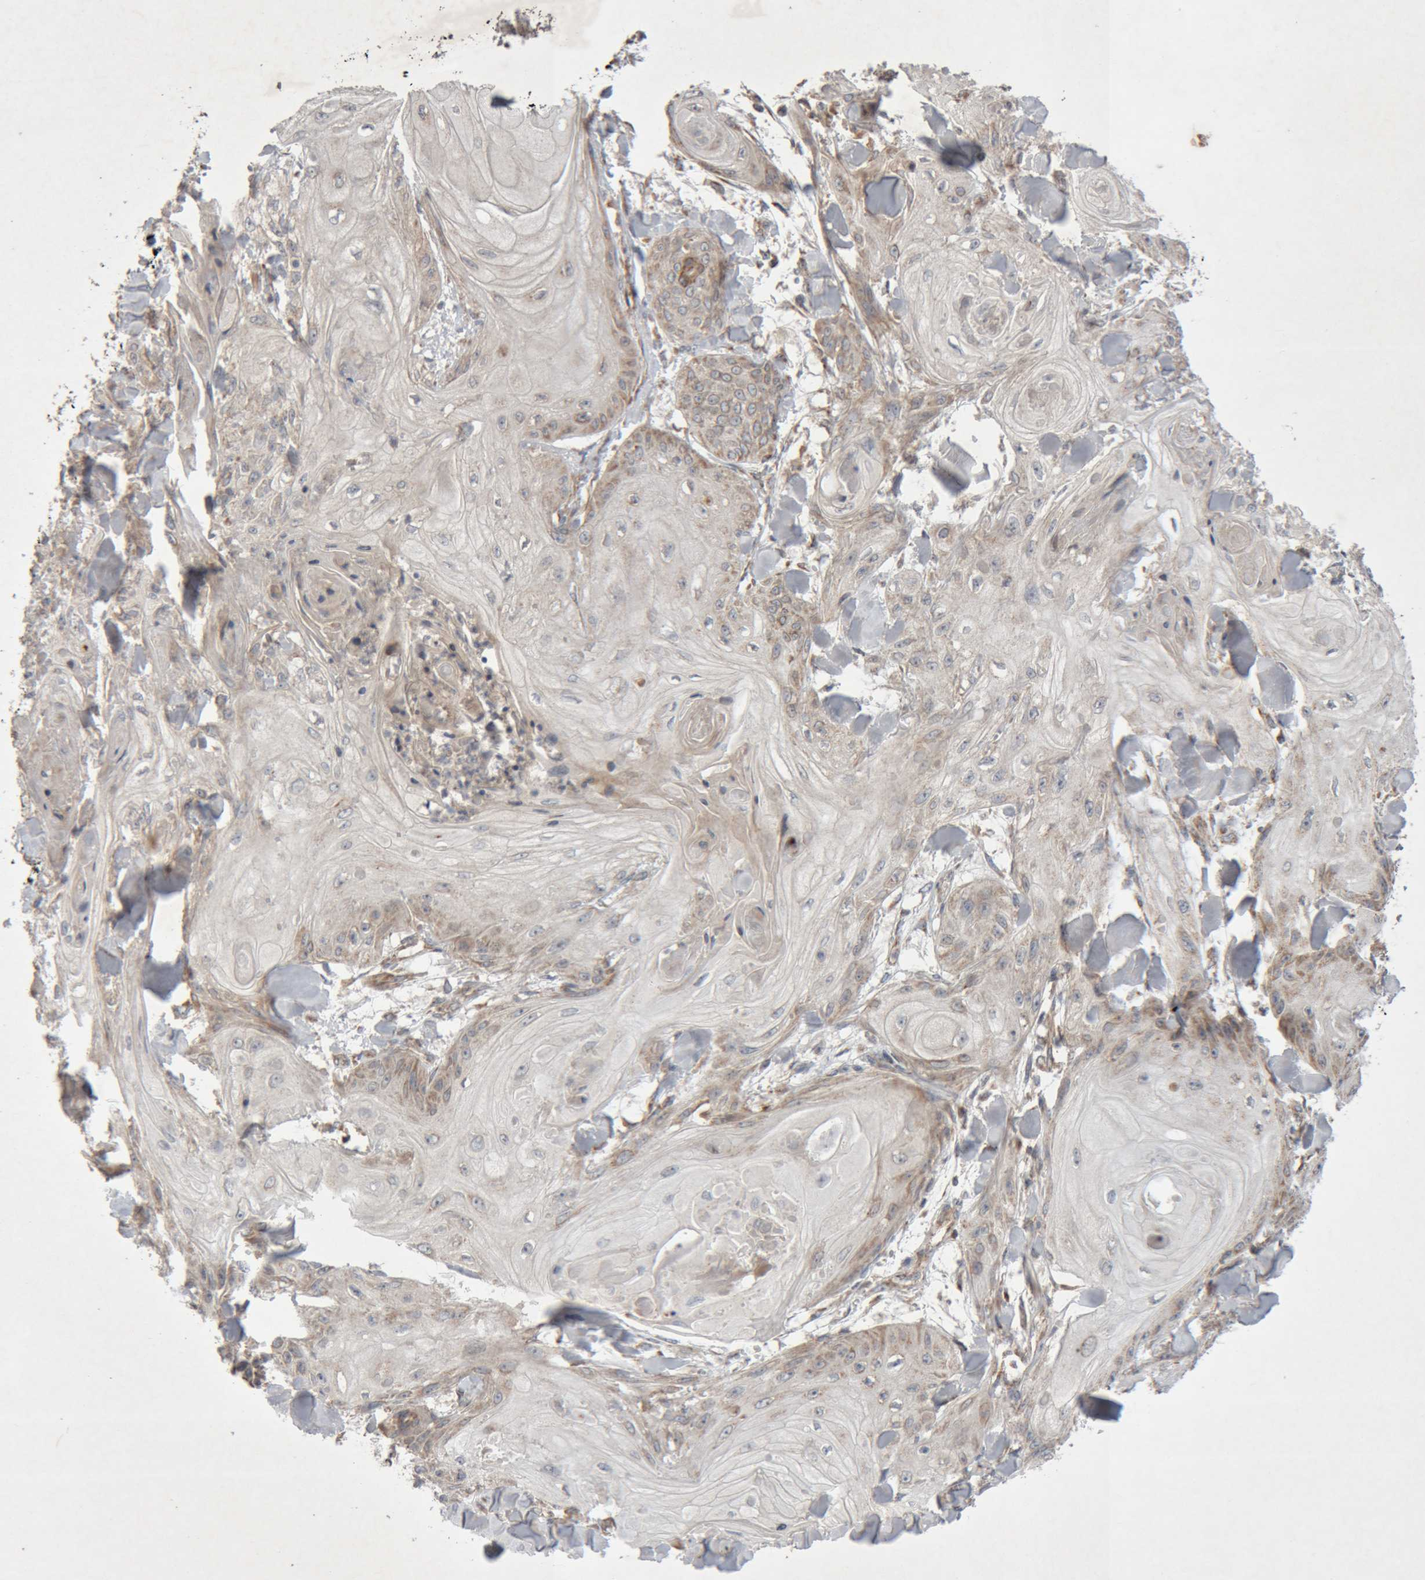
{"staining": {"intensity": "moderate", "quantity": ">75%", "location": "cytoplasmic/membranous"}, "tissue": "skin cancer", "cell_type": "Tumor cells", "image_type": "cancer", "snomed": [{"axis": "morphology", "description": "Squamous cell carcinoma, NOS"}, {"axis": "topography", "description": "Skin"}], "caption": "IHC (DAB) staining of squamous cell carcinoma (skin) demonstrates moderate cytoplasmic/membranous protein expression in about >75% of tumor cells. Nuclei are stained in blue.", "gene": "KIF21B", "patient": {"sex": "male", "age": 74}}